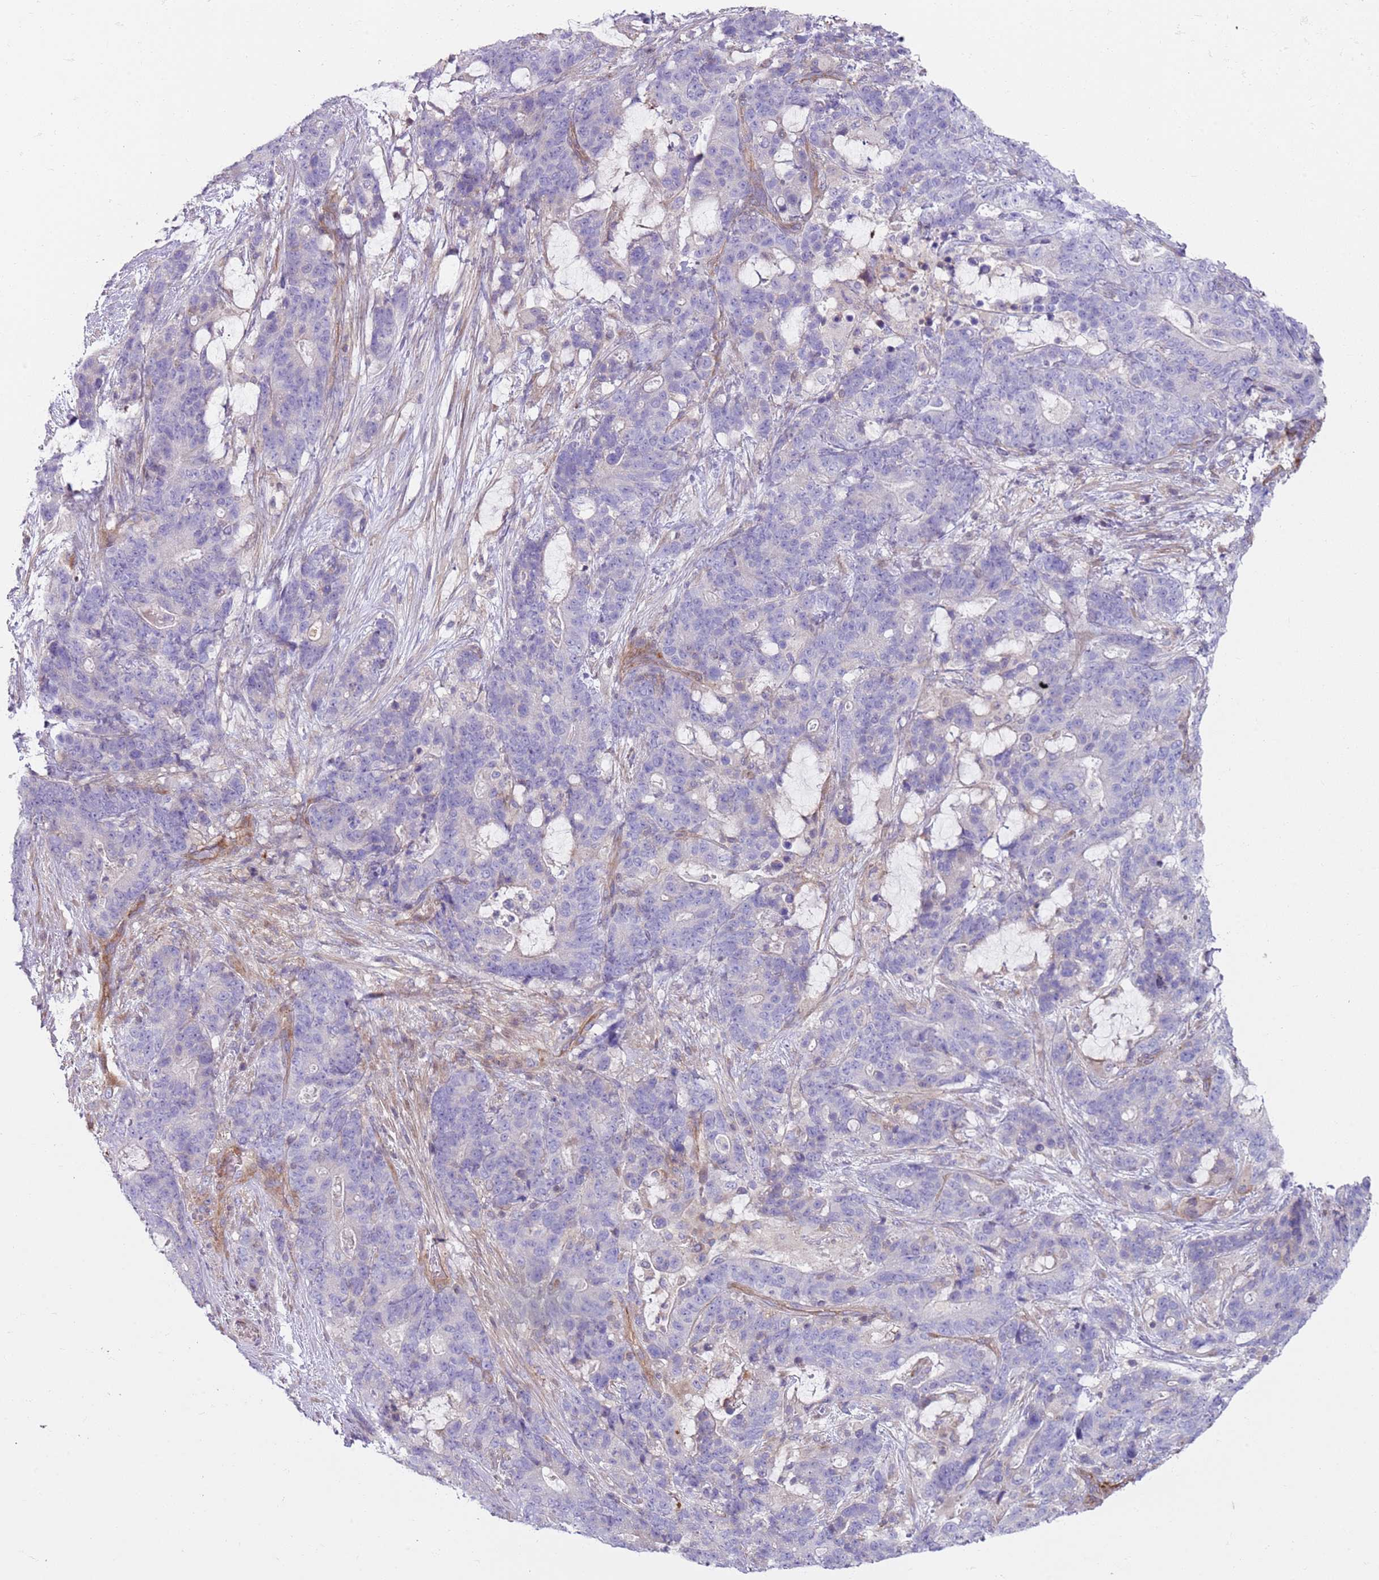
{"staining": {"intensity": "negative", "quantity": "none", "location": "none"}, "tissue": "stomach cancer", "cell_type": "Tumor cells", "image_type": "cancer", "snomed": [{"axis": "morphology", "description": "Normal tissue, NOS"}, {"axis": "morphology", "description": "Adenocarcinoma, NOS"}, {"axis": "topography", "description": "Stomach"}], "caption": "This is a image of IHC staining of stomach cancer (adenocarcinoma), which shows no positivity in tumor cells.", "gene": "GNAI3", "patient": {"sex": "female", "age": 64}}